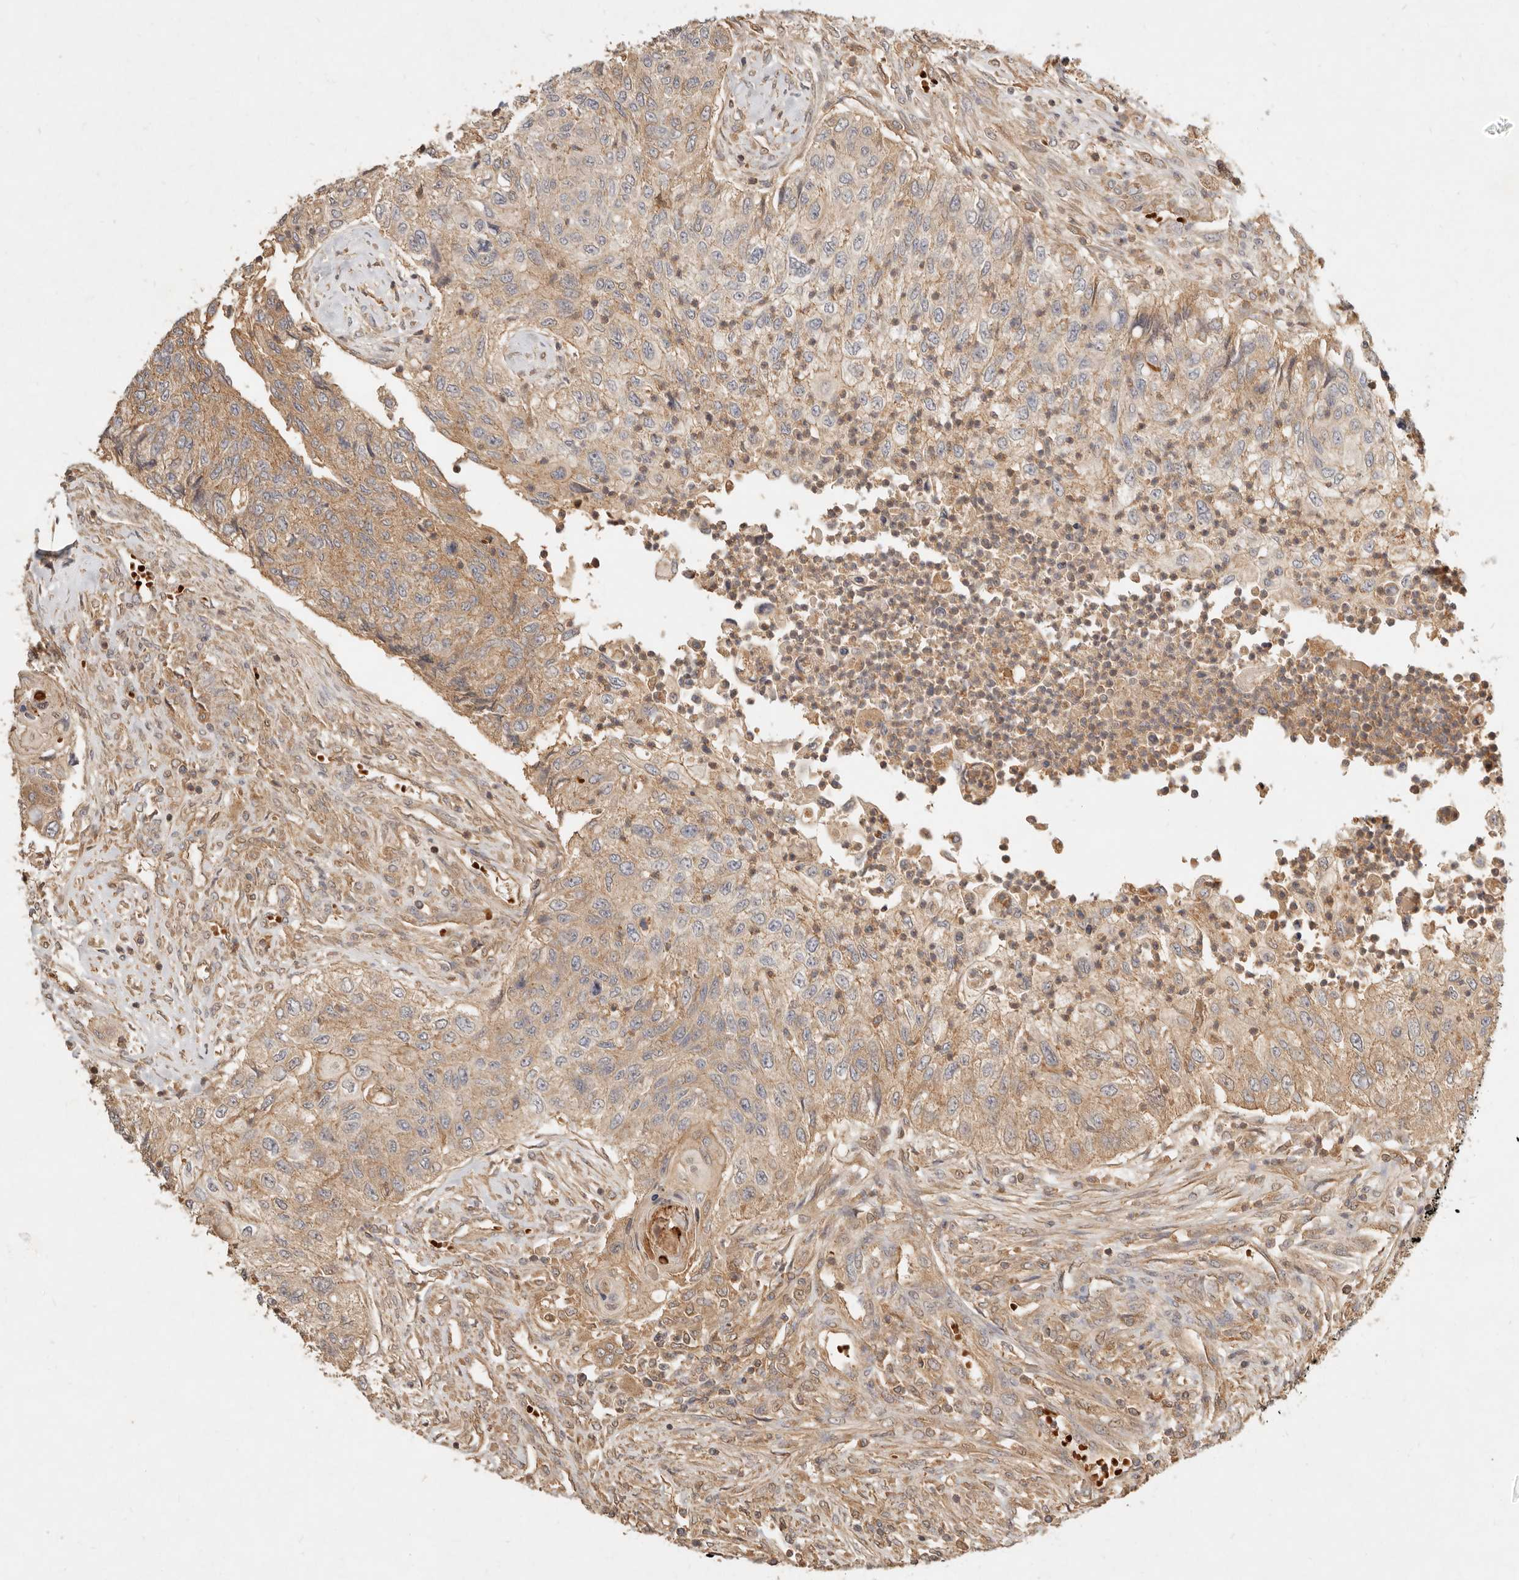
{"staining": {"intensity": "moderate", "quantity": ">75%", "location": "cytoplasmic/membranous"}, "tissue": "urothelial cancer", "cell_type": "Tumor cells", "image_type": "cancer", "snomed": [{"axis": "morphology", "description": "Urothelial carcinoma, High grade"}, {"axis": "topography", "description": "Urinary bladder"}], "caption": "This is a histology image of immunohistochemistry staining of urothelial cancer, which shows moderate staining in the cytoplasmic/membranous of tumor cells.", "gene": "FREM2", "patient": {"sex": "female", "age": 60}}